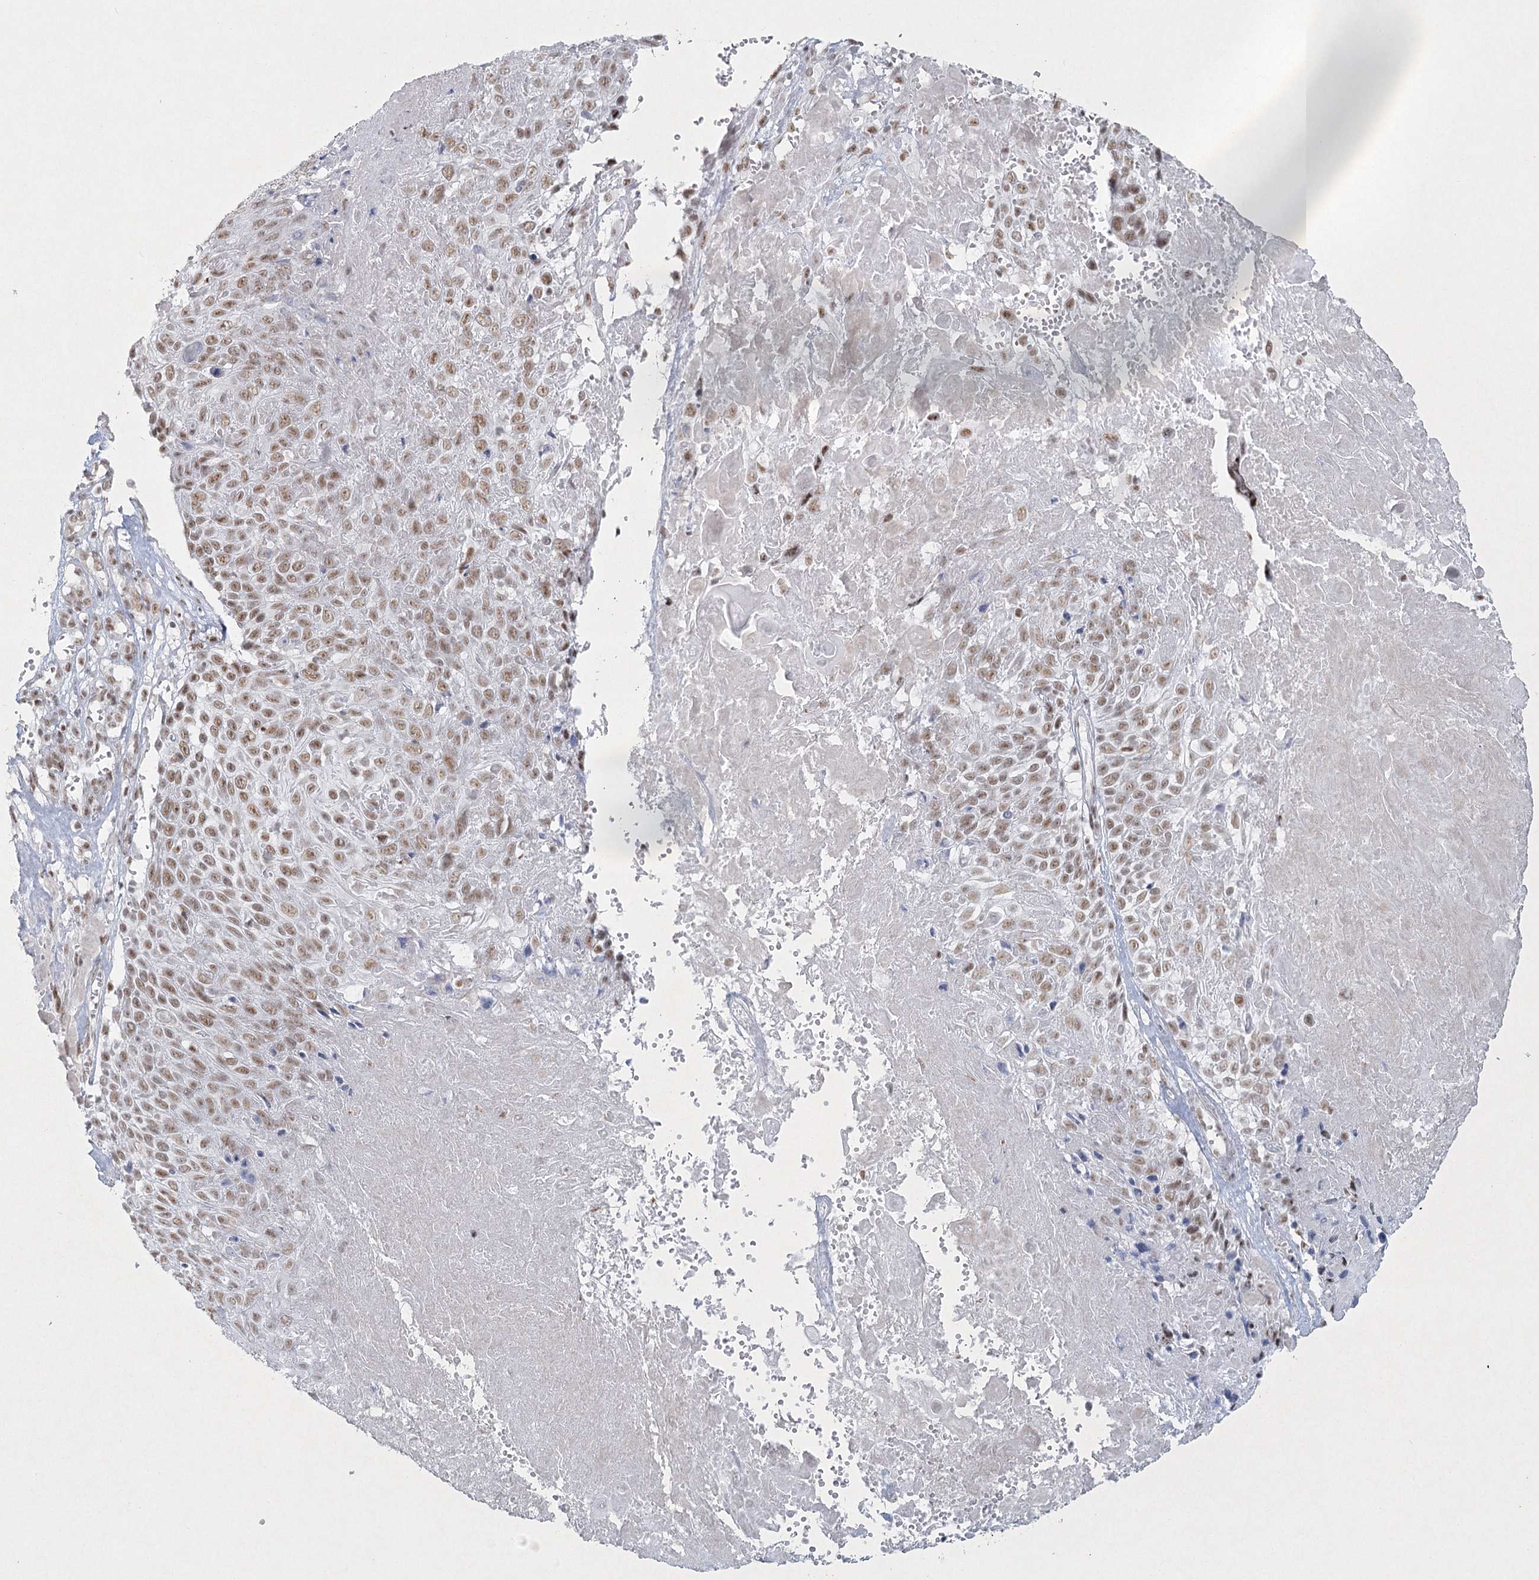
{"staining": {"intensity": "moderate", "quantity": ">75%", "location": "nuclear"}, "tissue": "cervical cancer", "cell_type": "Tumor cells", "image_type": "cancer", "snomed": [{"axis": "morphology", "description": "Squamous cell carcinoma, NOS"}, {"axis": "topography", "description": "Cervix"}], "caption": "Protein expression analysis of cervical cancer (squamous cell carcinoma) exhibits moderate nuclear staining in about >75% of tumor cells.", "gene": "U2SURP", "patient": {"sex": "female", "age": 74}}